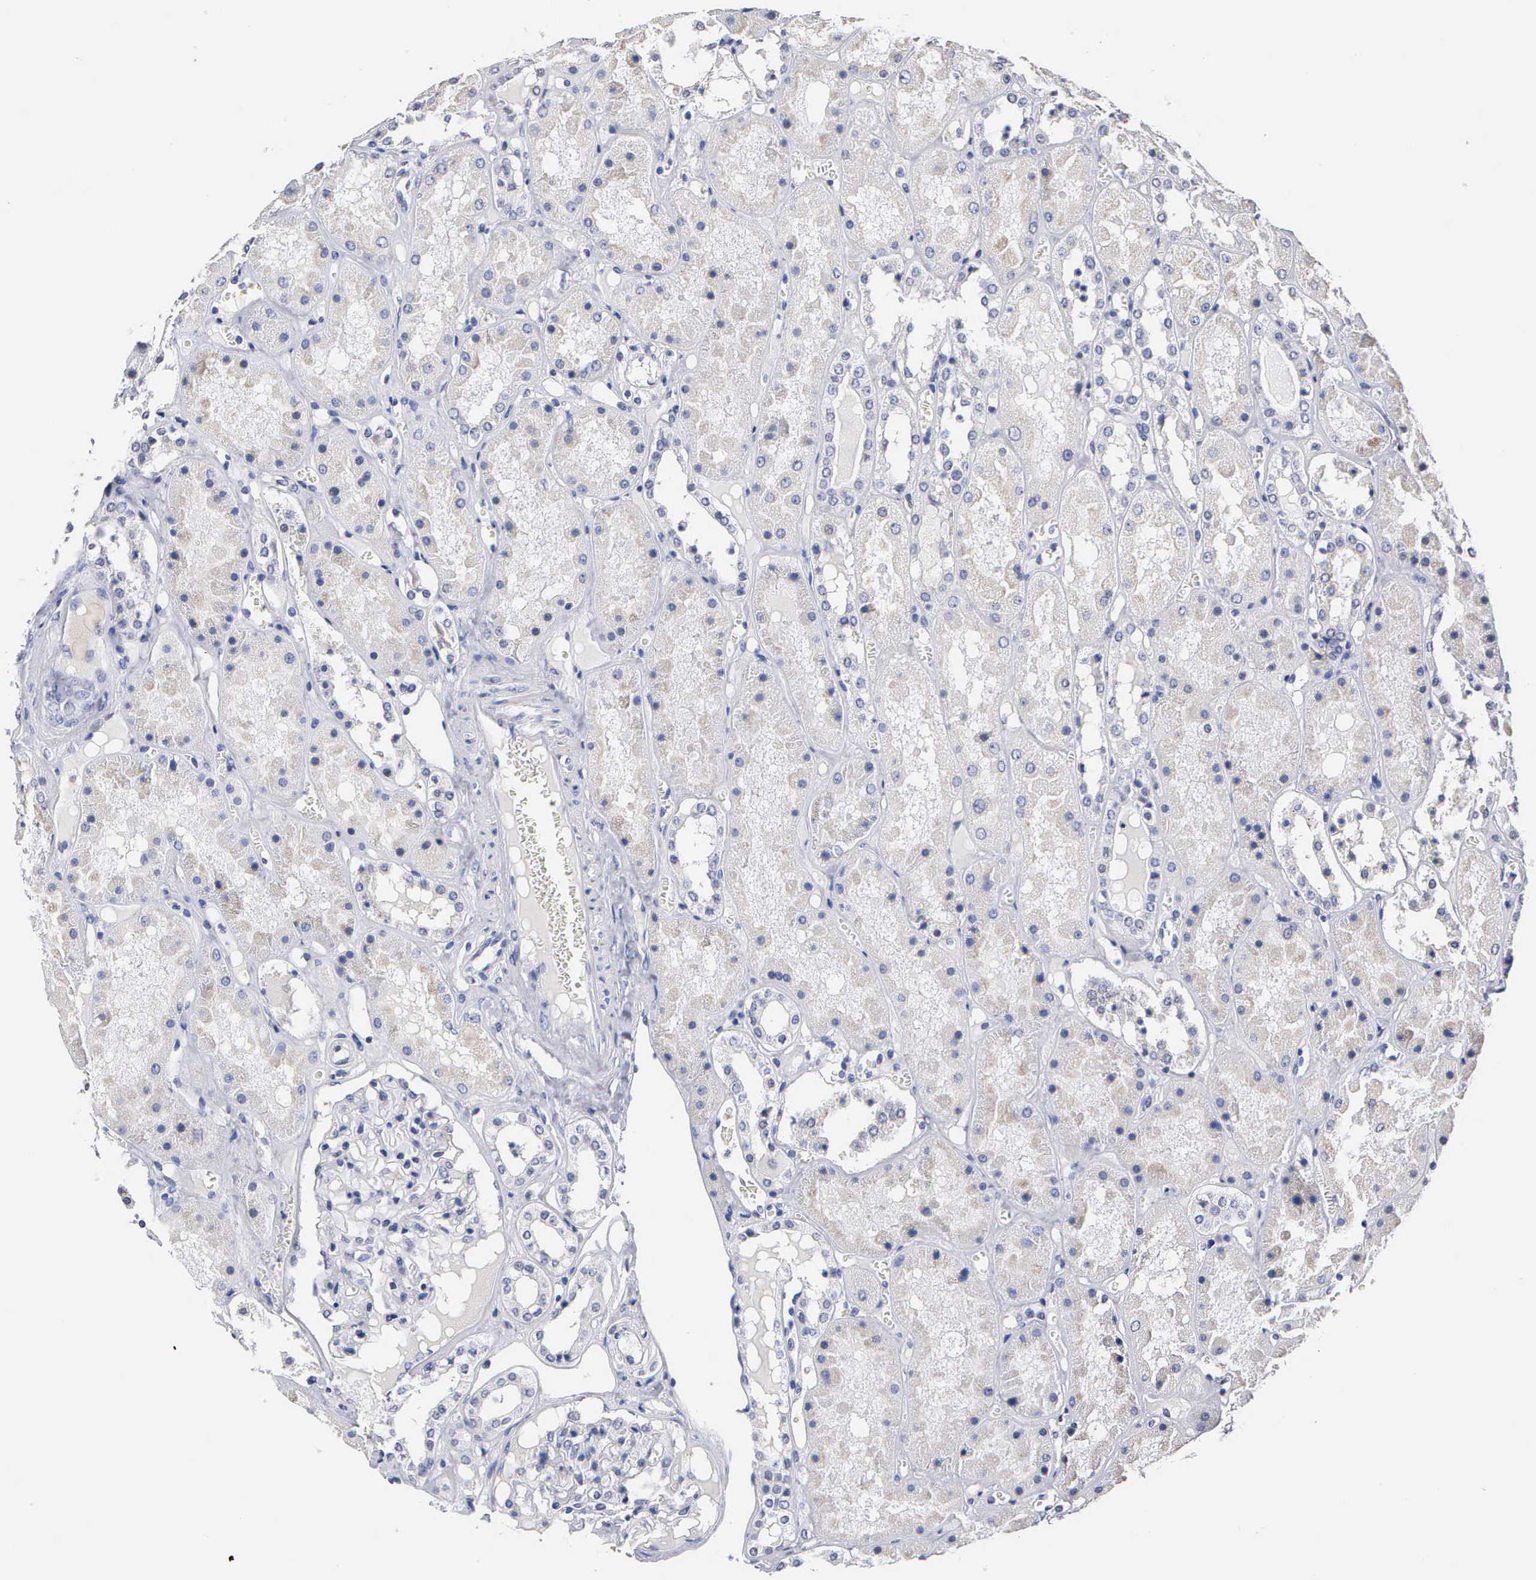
{"staining": {"intensity": "weak", "quantity": "<25%", "location": "nuclear"}, "tissue": "kidney", "cell_type": "Cells in glomeruli", "image_type": "normal", "snomed": [{"axis": "morphology", "description": "Normal tissue, NOS"}, {"axis": "topography", "description": "Kidney"}], "caption": "This is a histopathology image of immunohistochemistry staining of benign kidney, which shows no positivity in cells in glomeruli. (DAB (3,3'-diaminobenzidine) immunohistochemistry, high magnification).", "gene": "KDM6A", "patient": {"sex": "male", "age": 36}}